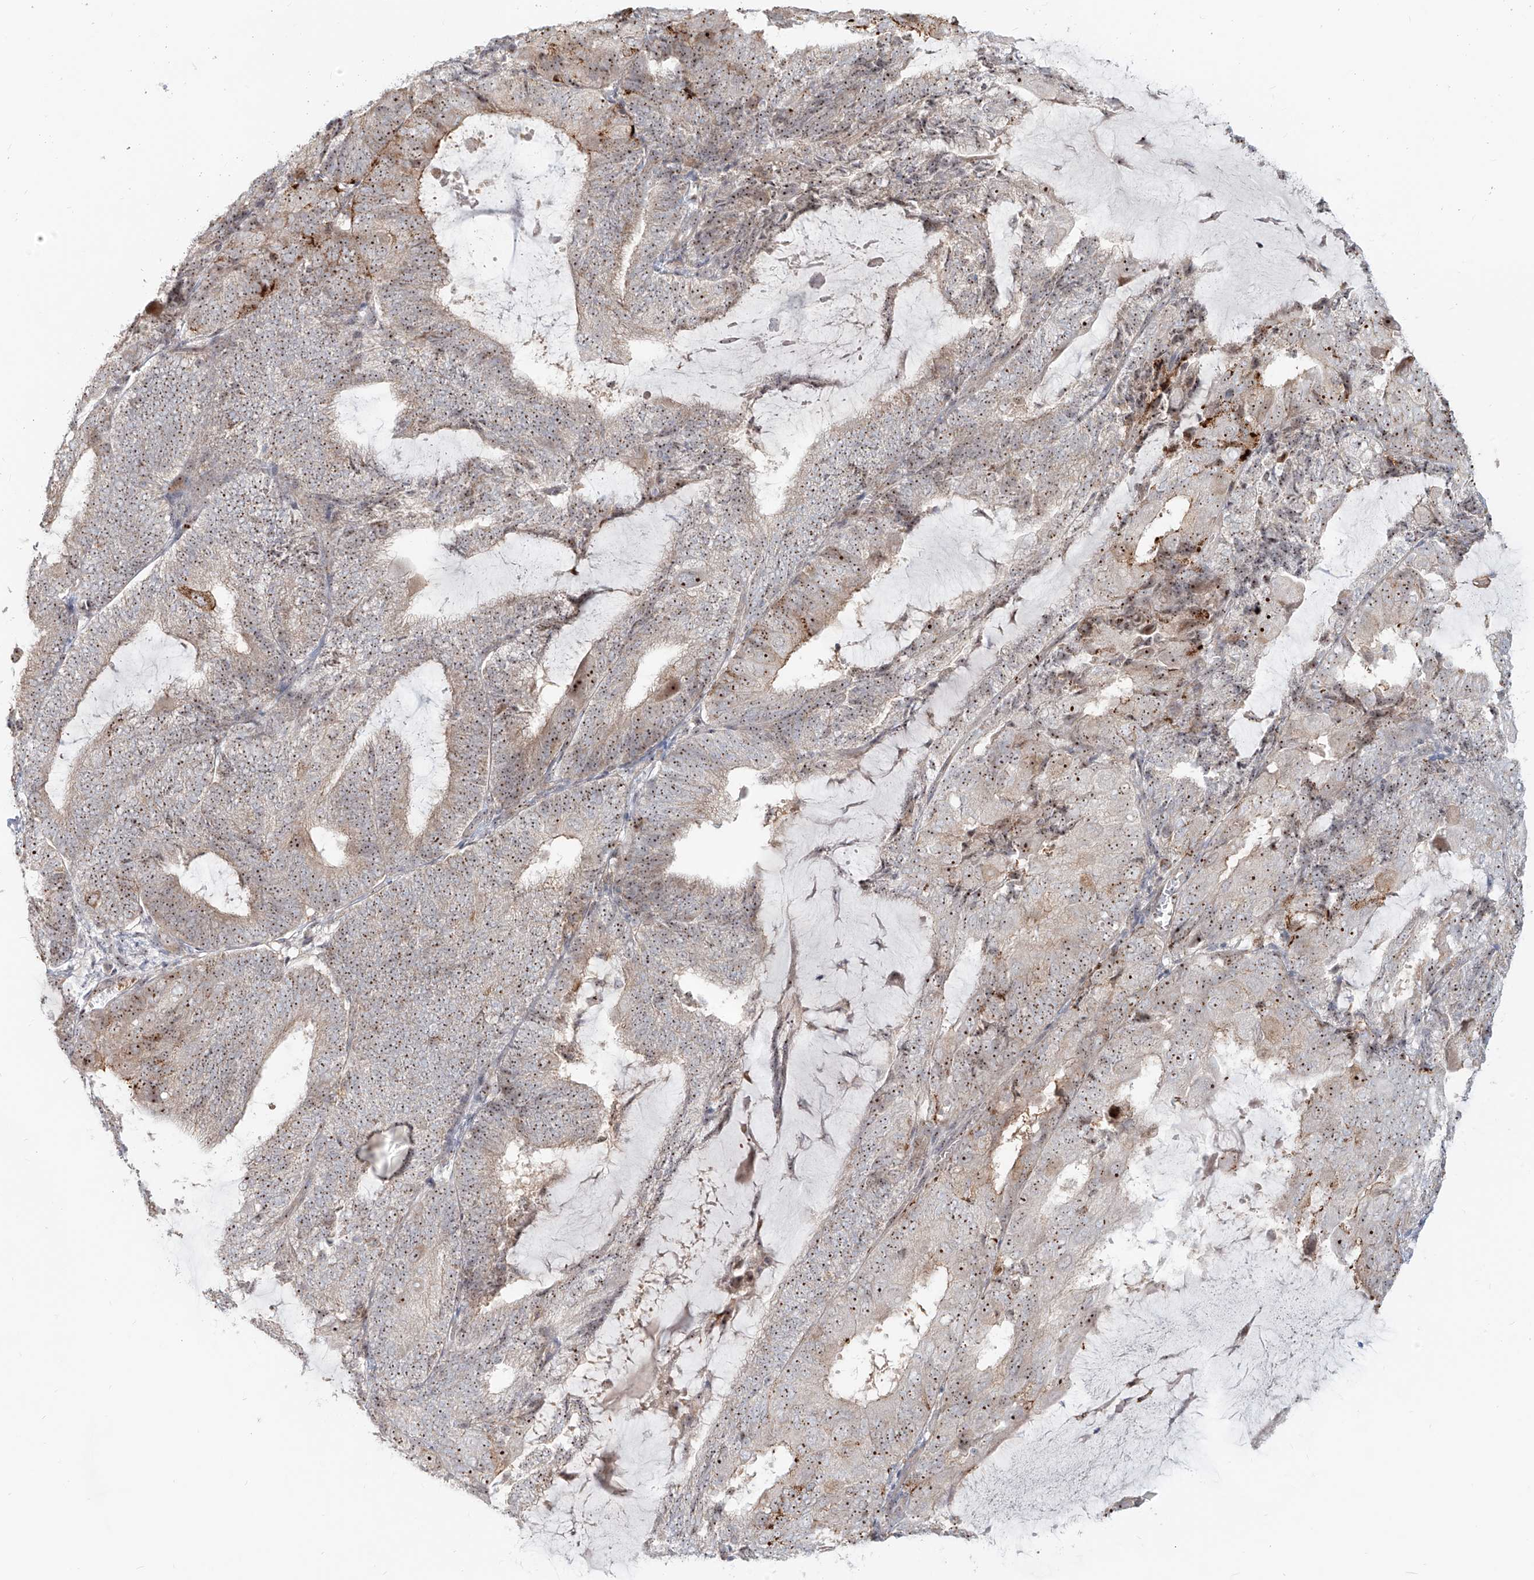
{"staining": {"intensity": "moderate", "quantity": ">75%", "location": "cytoplasmic/membranous,nuclear"}, "tissue": "endometrial cancer", "cell_type": "Tumor cells", "image_type": "cancer", "snomed": [{"axis": "morphology", "description": "Adenocarcinoma, NOS"}, {"axis": "topography", "description": "Endometrium"}], "caption": "Endometrial adenocarcinoma stained for a protein shows moderate cytoplasmic/membranous and nuclear positivity in tumor cells. The protein of interest is shown in brown color, while the nuclei are stained blue.", "gene": "BYSL", "patient": {"sex": "female", "age": 81}}